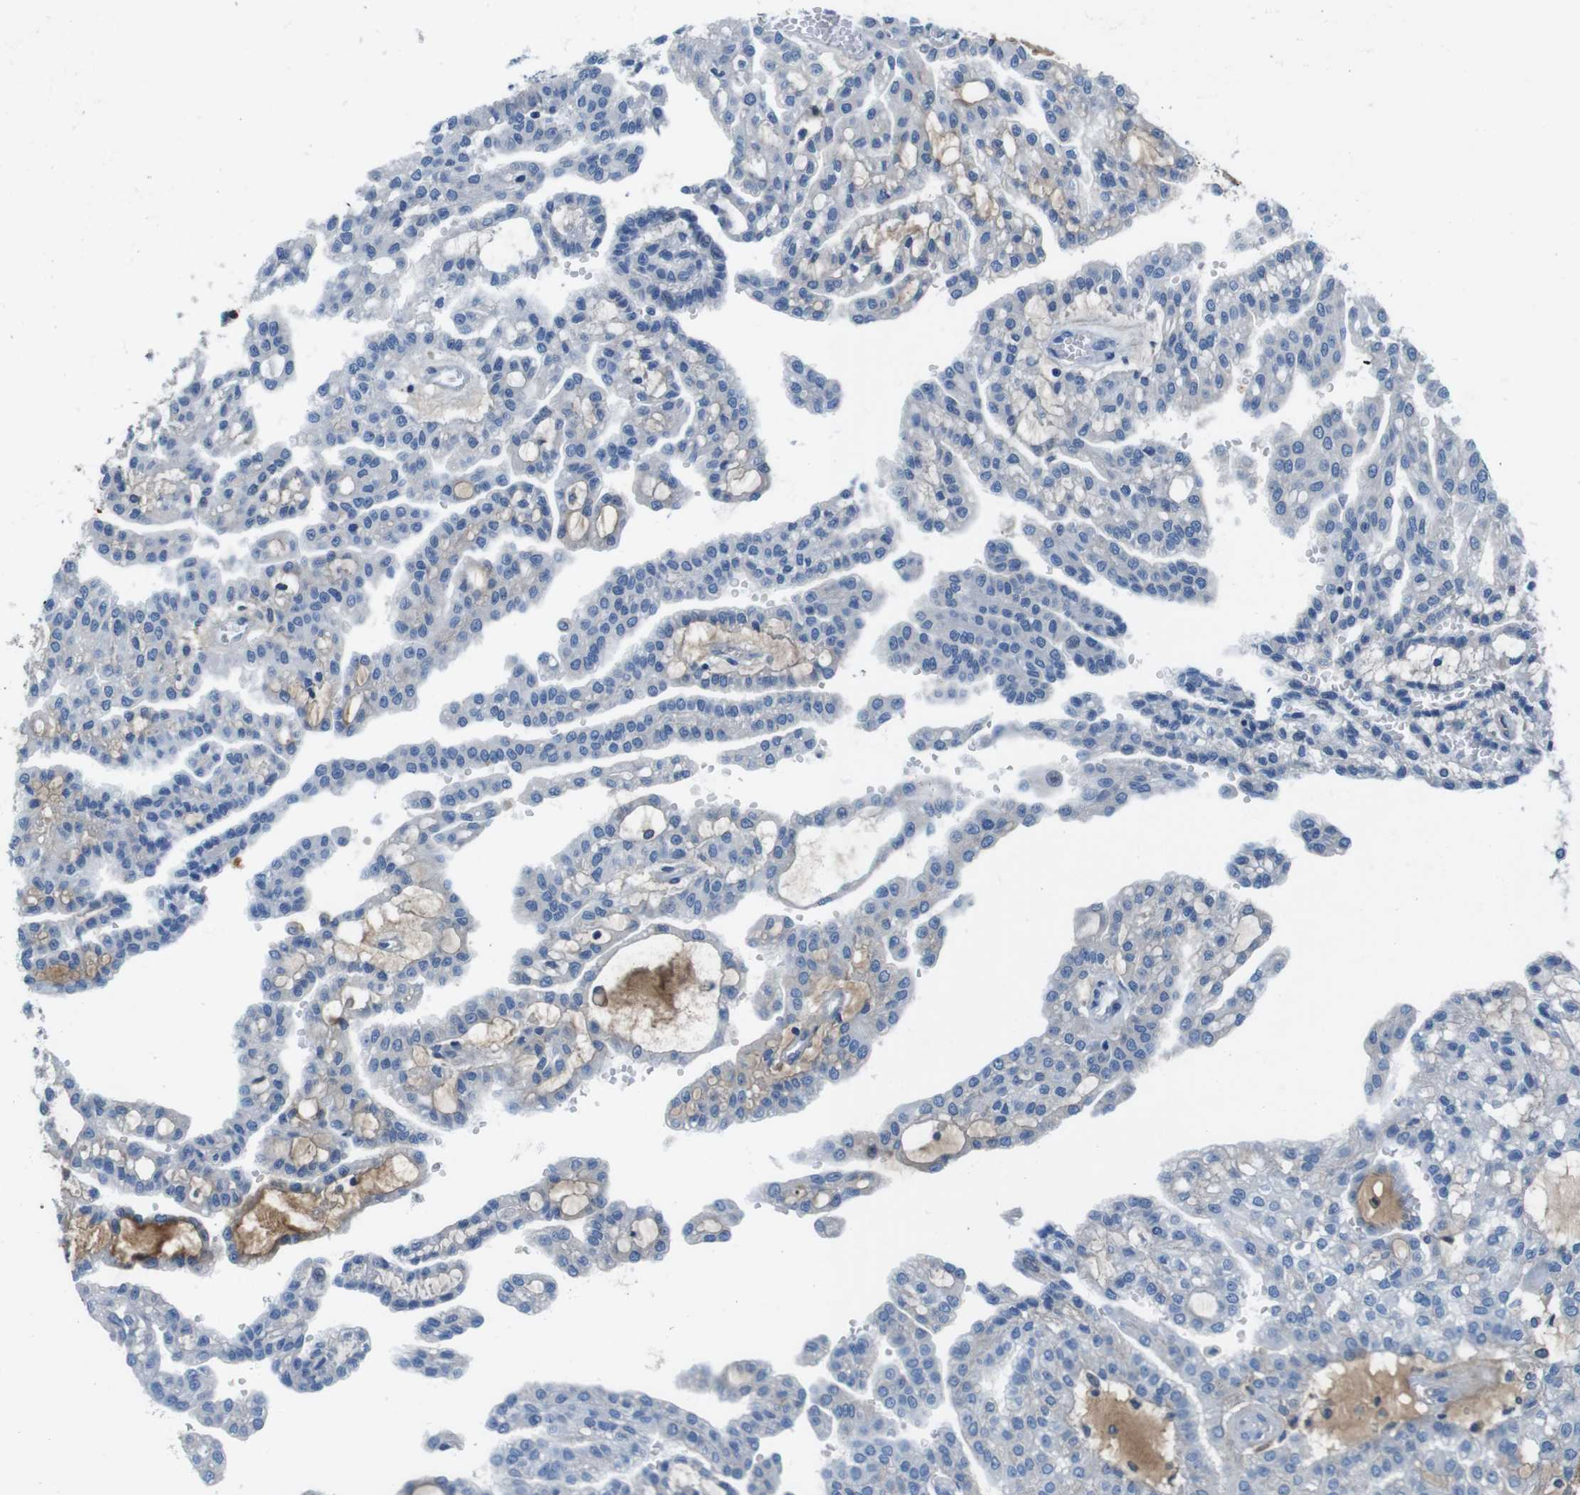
{"staining": {"intensity": "negative", "quantity": "none", "location": "none"}, "tissue": "renal cancer", "cell_type": "Tumor cells", "image_type": "cancer", "snomed": [{"axis": "morphology", "description": "Adenocarcinoma, NOS"}, {"axis": "topography", "description": "Kidney"}], "caption": "The image displays no staining of tumor cells in renal adenocarcinoma.", "gene": "IGKC", "patient": {"sex": "male", "age": 63}}